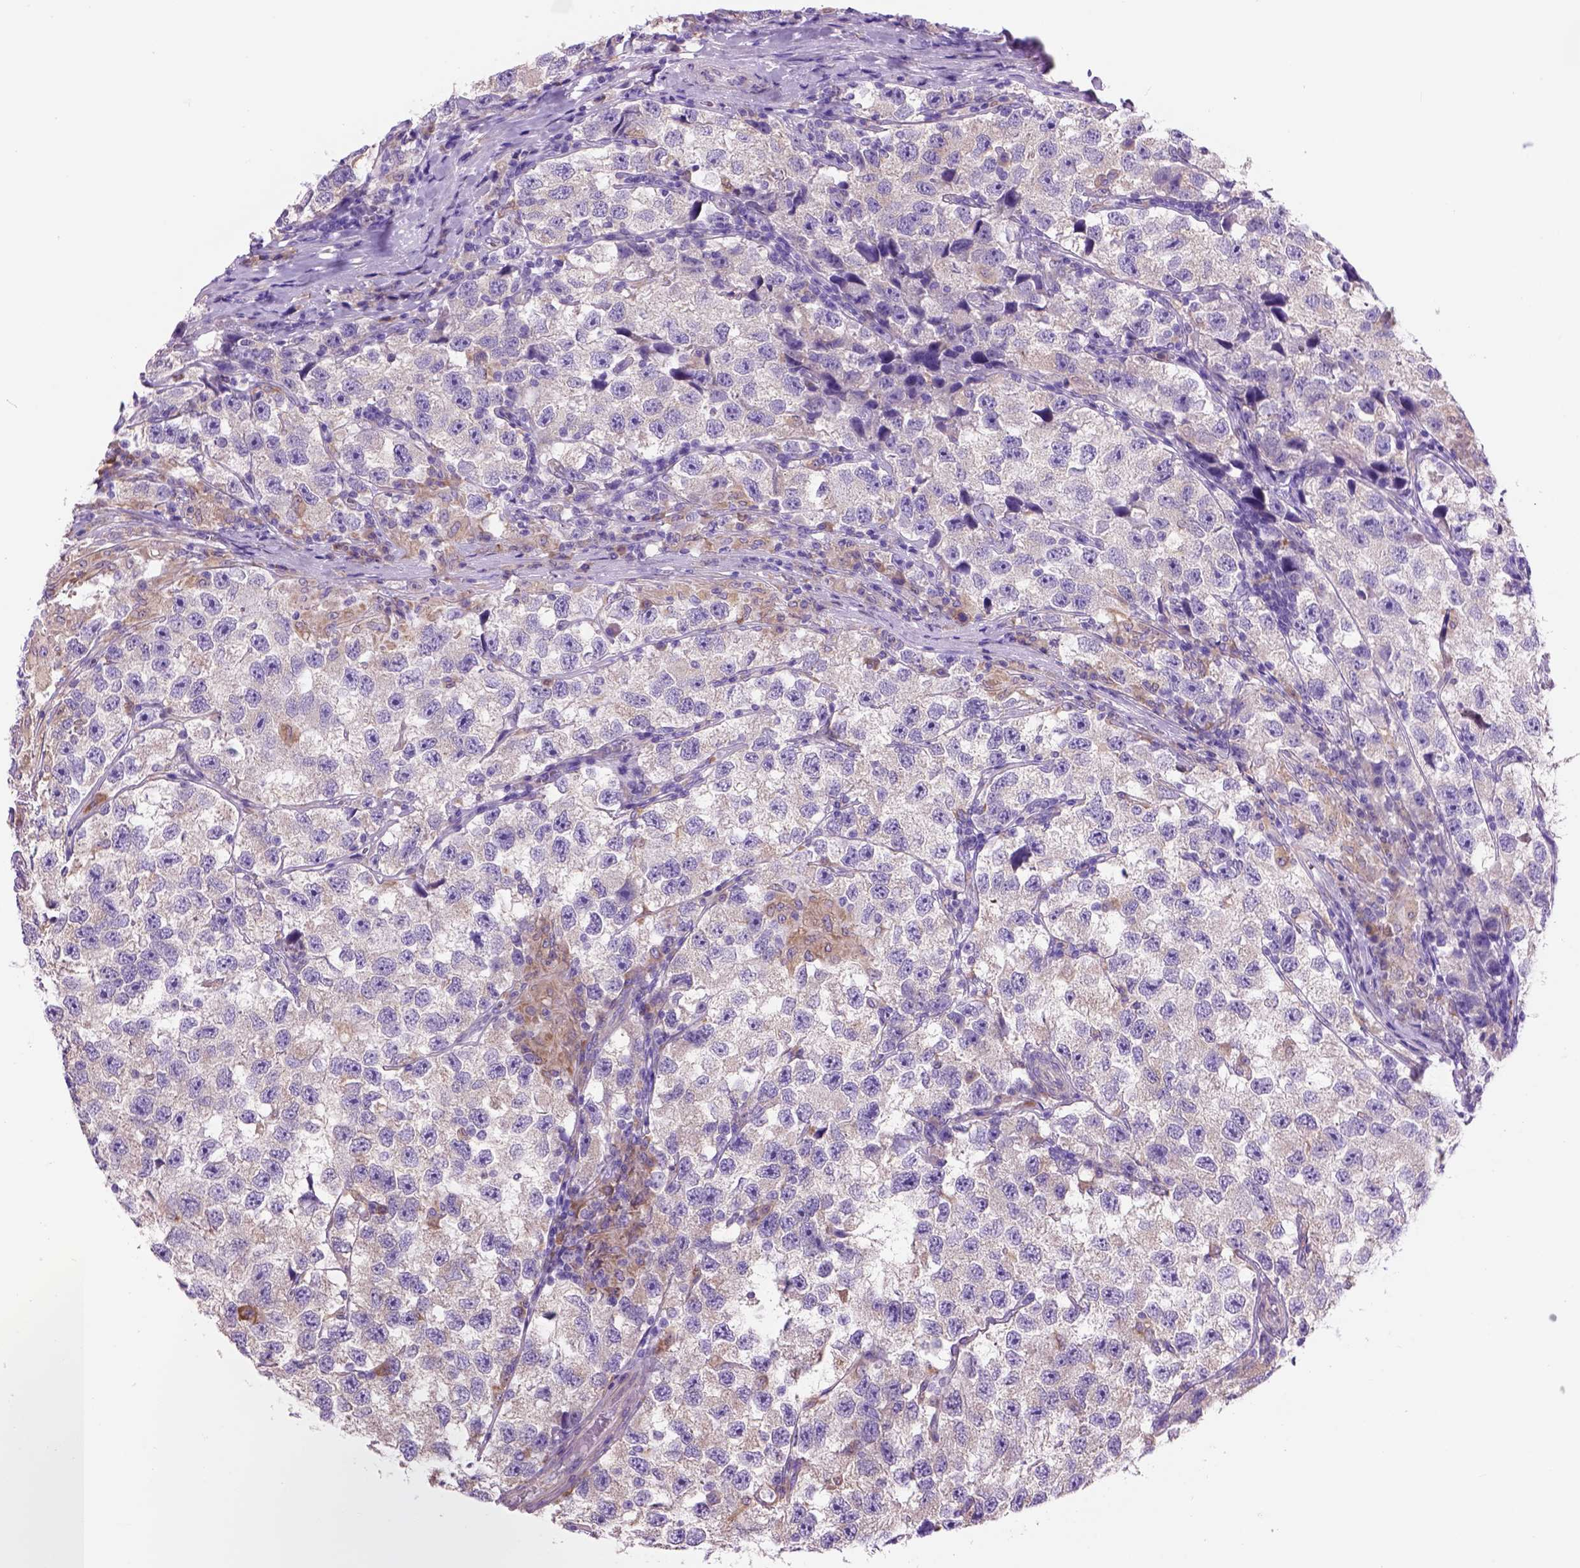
{"staining": {"intensity": "negative", "quantity": "none", "location": "none"}, "tissue": "testis cancer", "cell_type": "Tumor cells", "image_type": "cancer", "snomed": [{"axis": "morphology", "description": "Seminoma, NOS"}, {"axis": "topography", "description": "Testis"}], "caption": "Immunohistochemical staining of testis seminoma shows no significant positivity in tumor cells.", "gene": "PIAS3", "patient": {"sex": "male", "age": 26}}